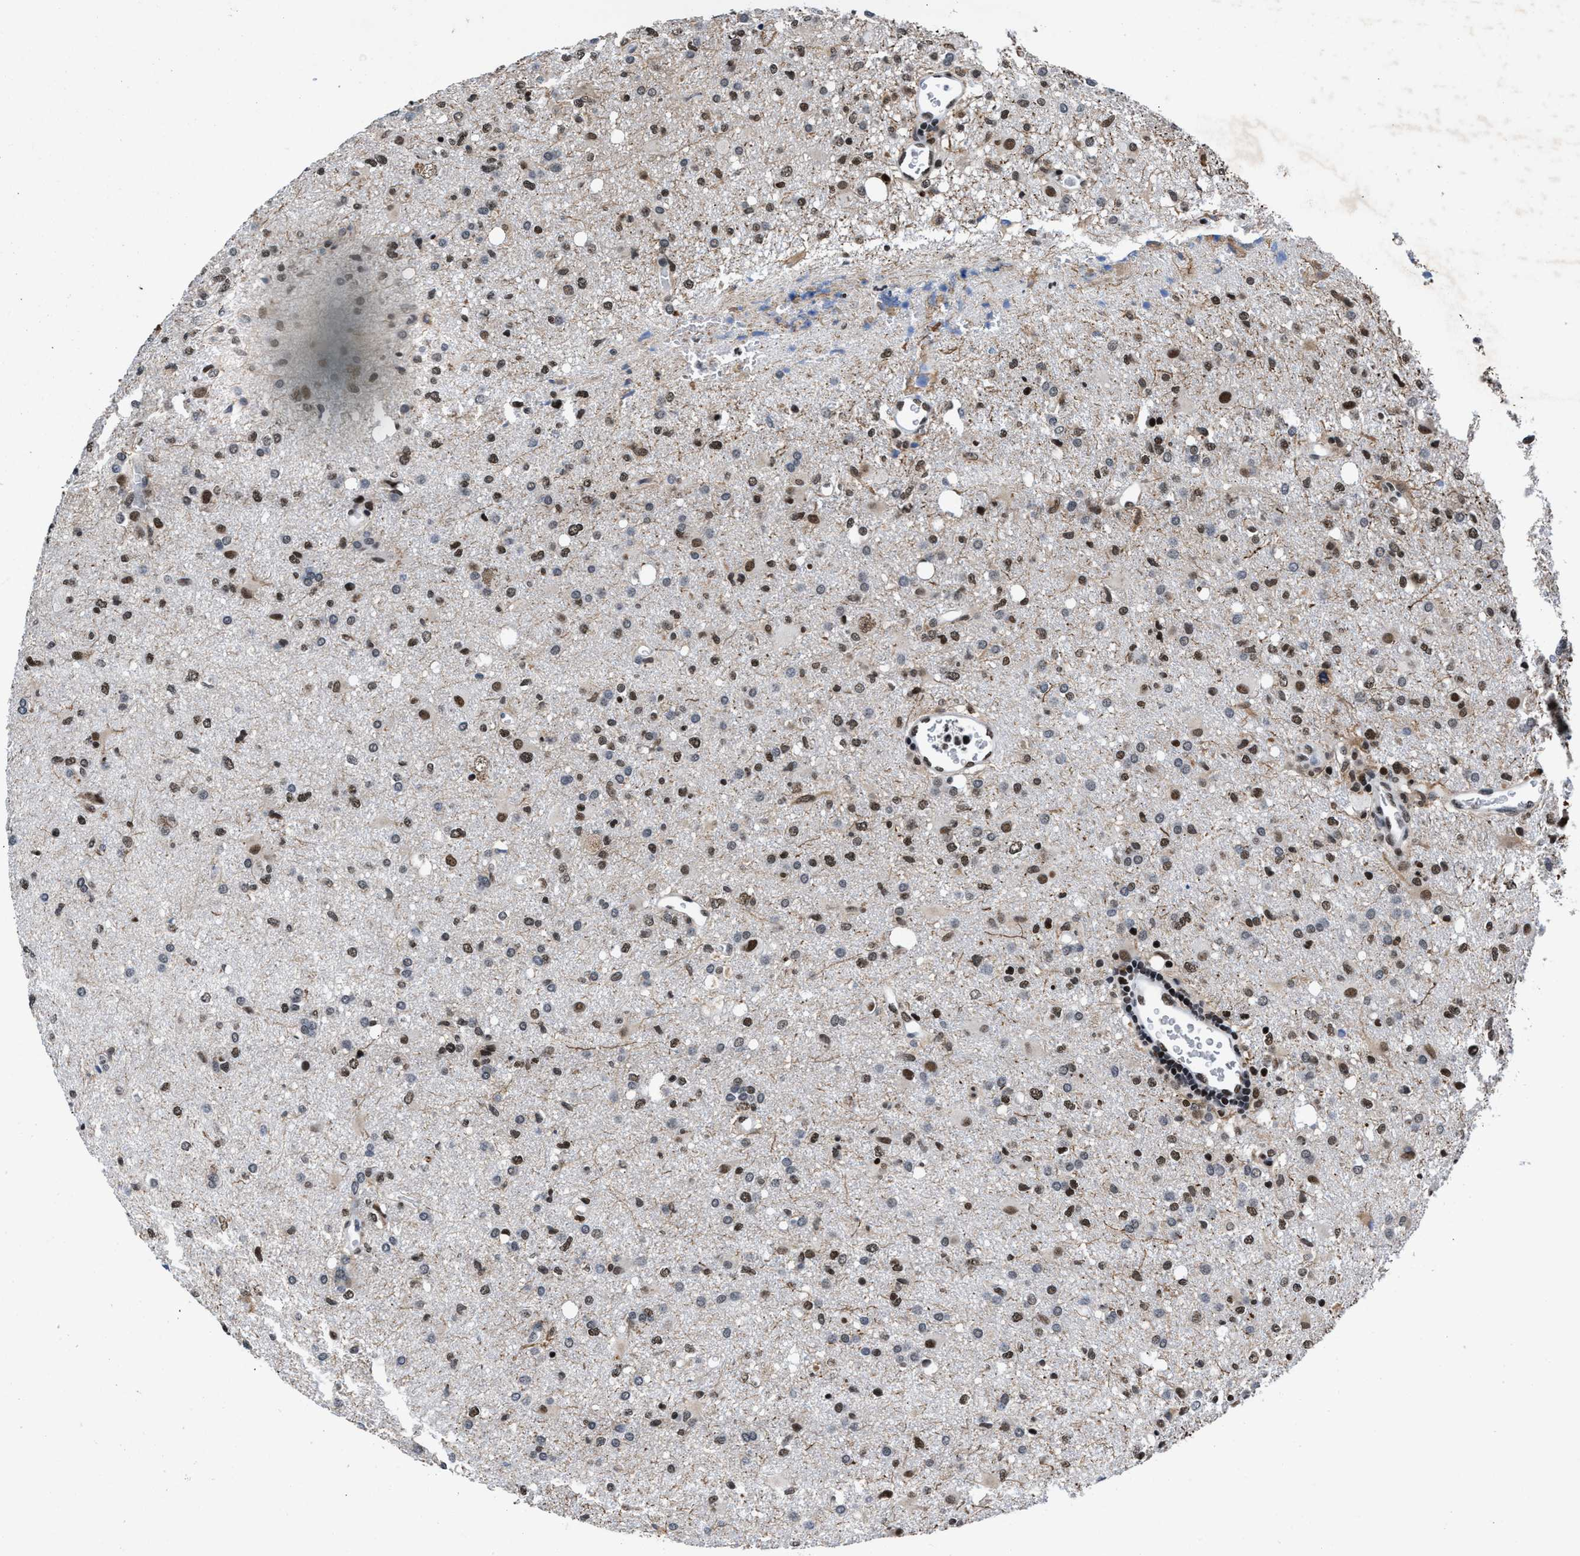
{"staining": {"intensity": "moderate", "quantity": ">75%", "location": "nuclear"}, "tissue": "glioma", "cell_type": "Tumor cells", "image_type": "cancer", "snomed": [{"axis": "morphology", "description": "Glioma, malignant, High grade"}, {"axis": "topography", "description": "Brain"}], "caption": "IHC histopathology image of glioma stained for a protein (brown), which demonstrates medium levels of moderate nuclear staining in approximately >75% of tumor cells.", "gene": "WDR81", "patient": {"sex": "female", "age": 57}}